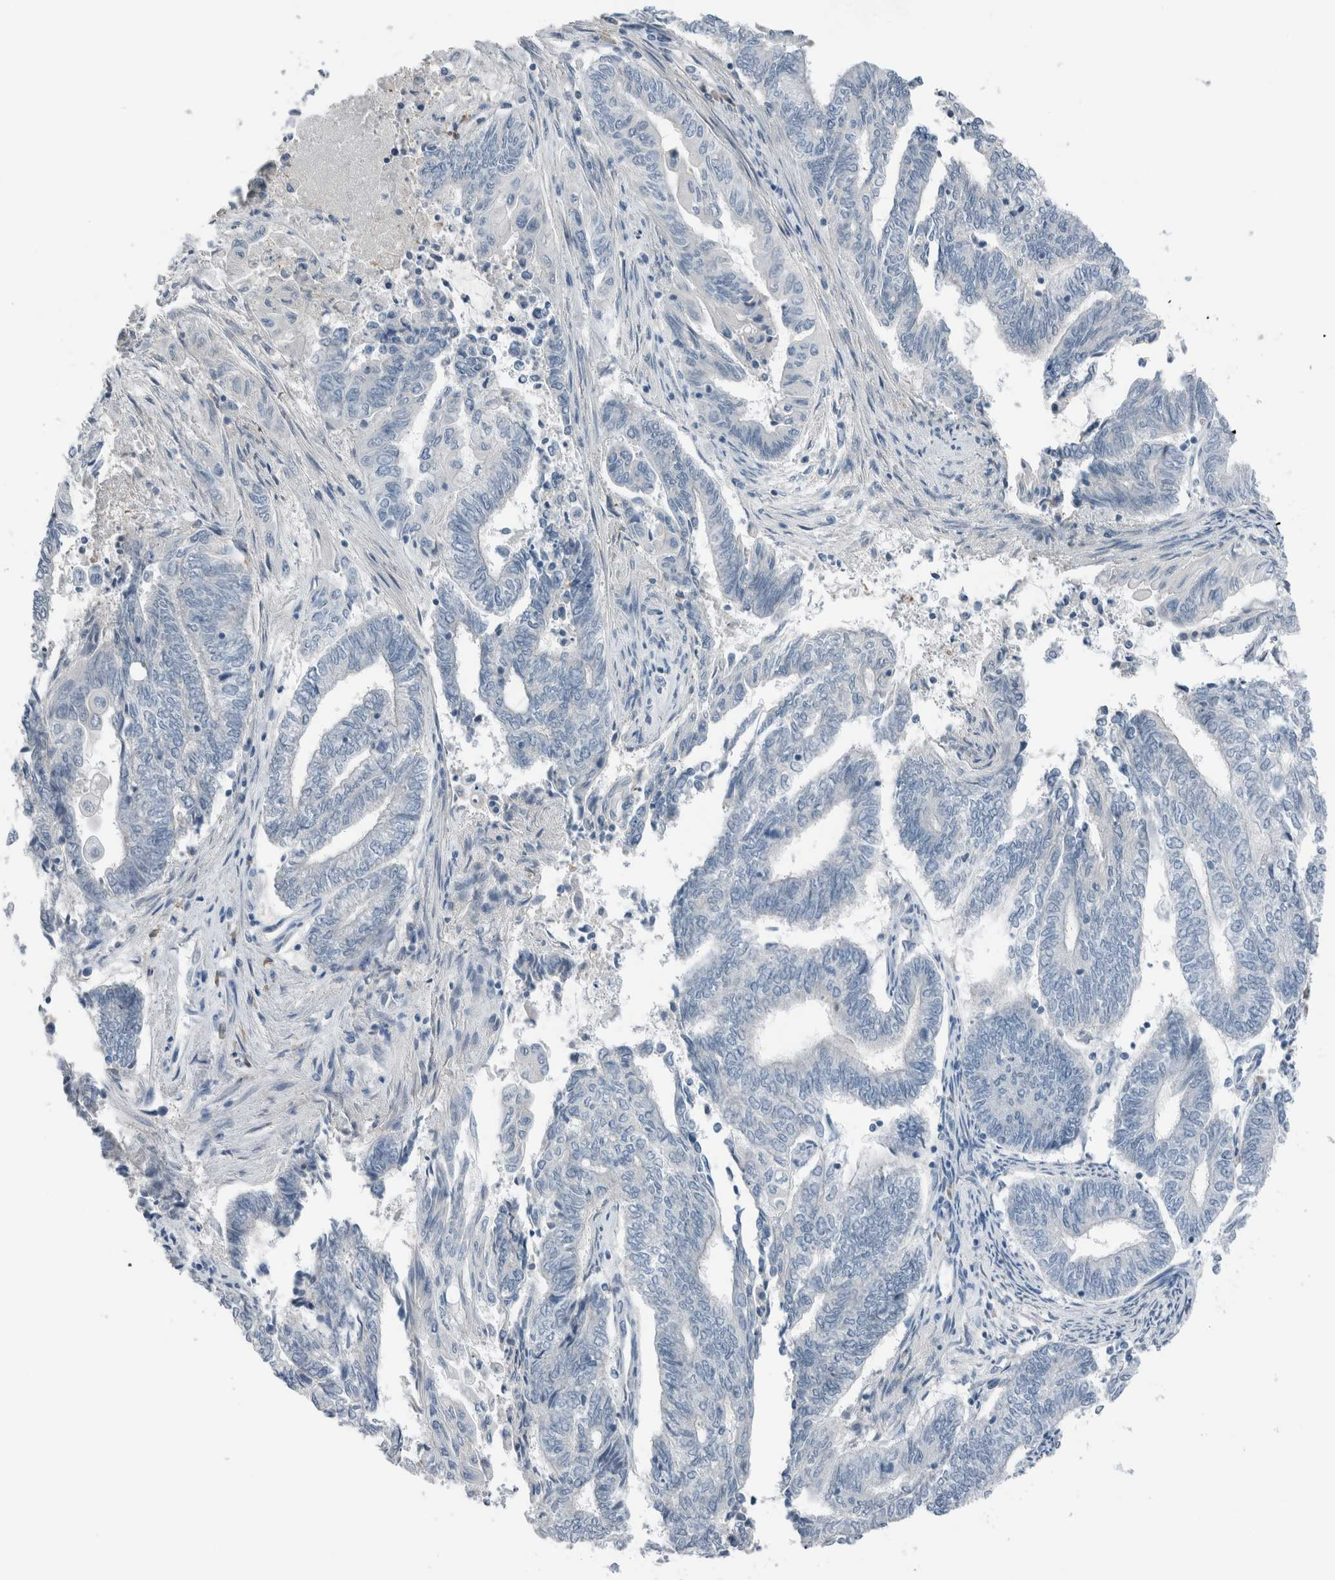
{"staining": {"intensity": "negative", "quantity": "none", "location": "none"}, "tissue": "endometrial cancer", "cell_type": "Tumor cells", "image_type": "cancer", "snomed": [{"axis": "morphology", "description": "Adenocarcinoma, NOS"}, {"axis": "topography", "description": "Uterus"}, {"axis": "topography", "description": "Endometrium"}], "caption": "Human endometrial cancer stained for a protein using immunohistochemistry (IHC) shows no staining in tumor cells.", "gene": "DUOX1", "patient": {"sex": "female", "age": 70}}